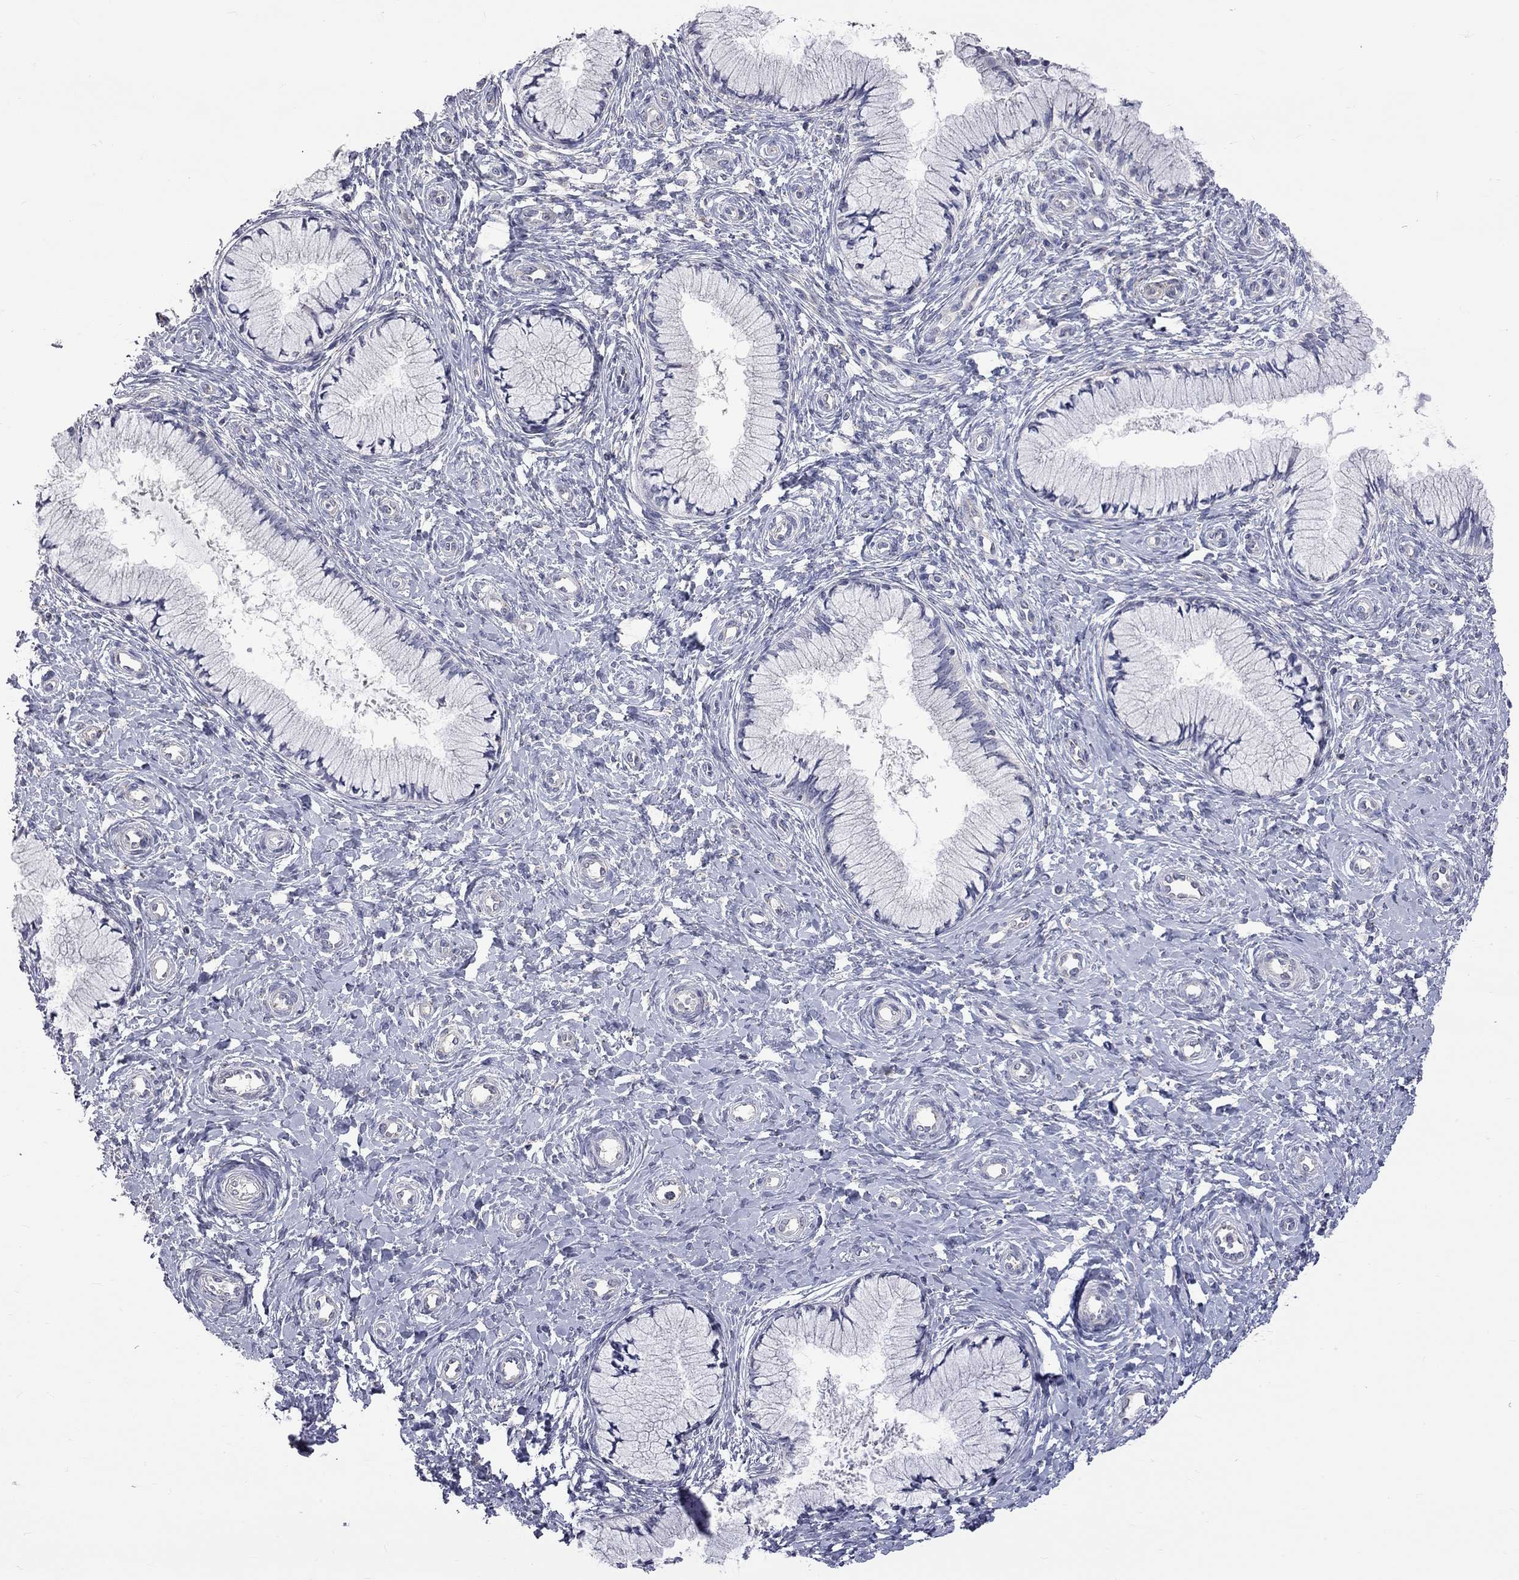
{"staining": {"intensity": "negative", "quantity": "none", "location": "none"}, "tissue": "cervix", "cell_type": "Glandular cells", "image_type": "normal", "snomed": [{"axis": "morphology", "description": "Normal tissue, NOS"}, {"axis": "topography", "description": "Cervix"}], "caption": "IHC of benign human cervix exhibits no positivity in glandular cells.", "gene": "OPRK1", "patient": {"sex": "female", "age": 37}}